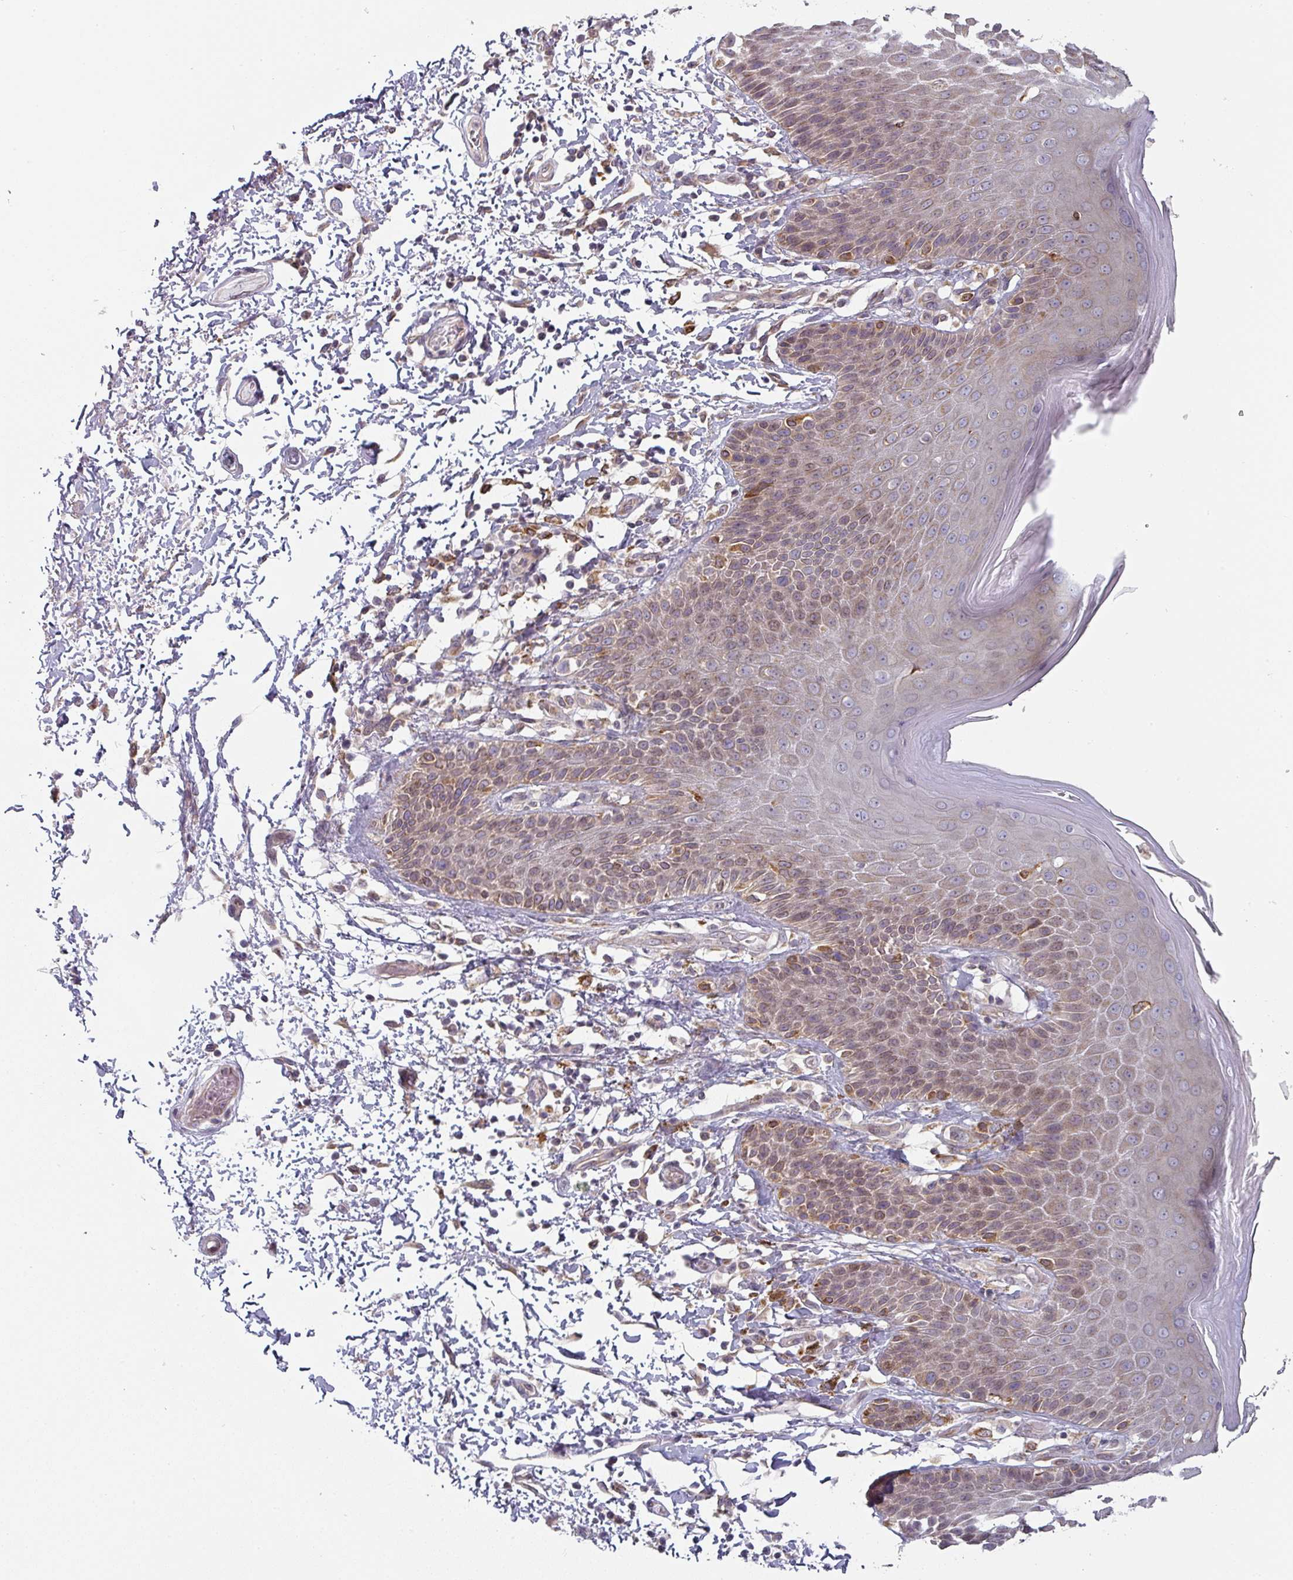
{"staining": {"intensity": "moderate", "quantity": ">75%", "location": "cytoplasmic/membranous"}, "tissue": "skin", "cell_type": "Epidermal cells", "image_type": "normal", "snomed": [{"axis": "morphology", "description": "Normal tissue, NOS"}, {"axis": "topography", "description": "Peripheral nerve tissue"}], "caption": "The image exhibits staining of normal skin, revealing moderate cytoplasmic/membranous protein expression (brown color) within epidermal cells. Immunohistochemistry stains the protein in brown and the nuclei are stained blue.", "gene": "TAPT1", "patient": {"sex": "male", "age": 51}}